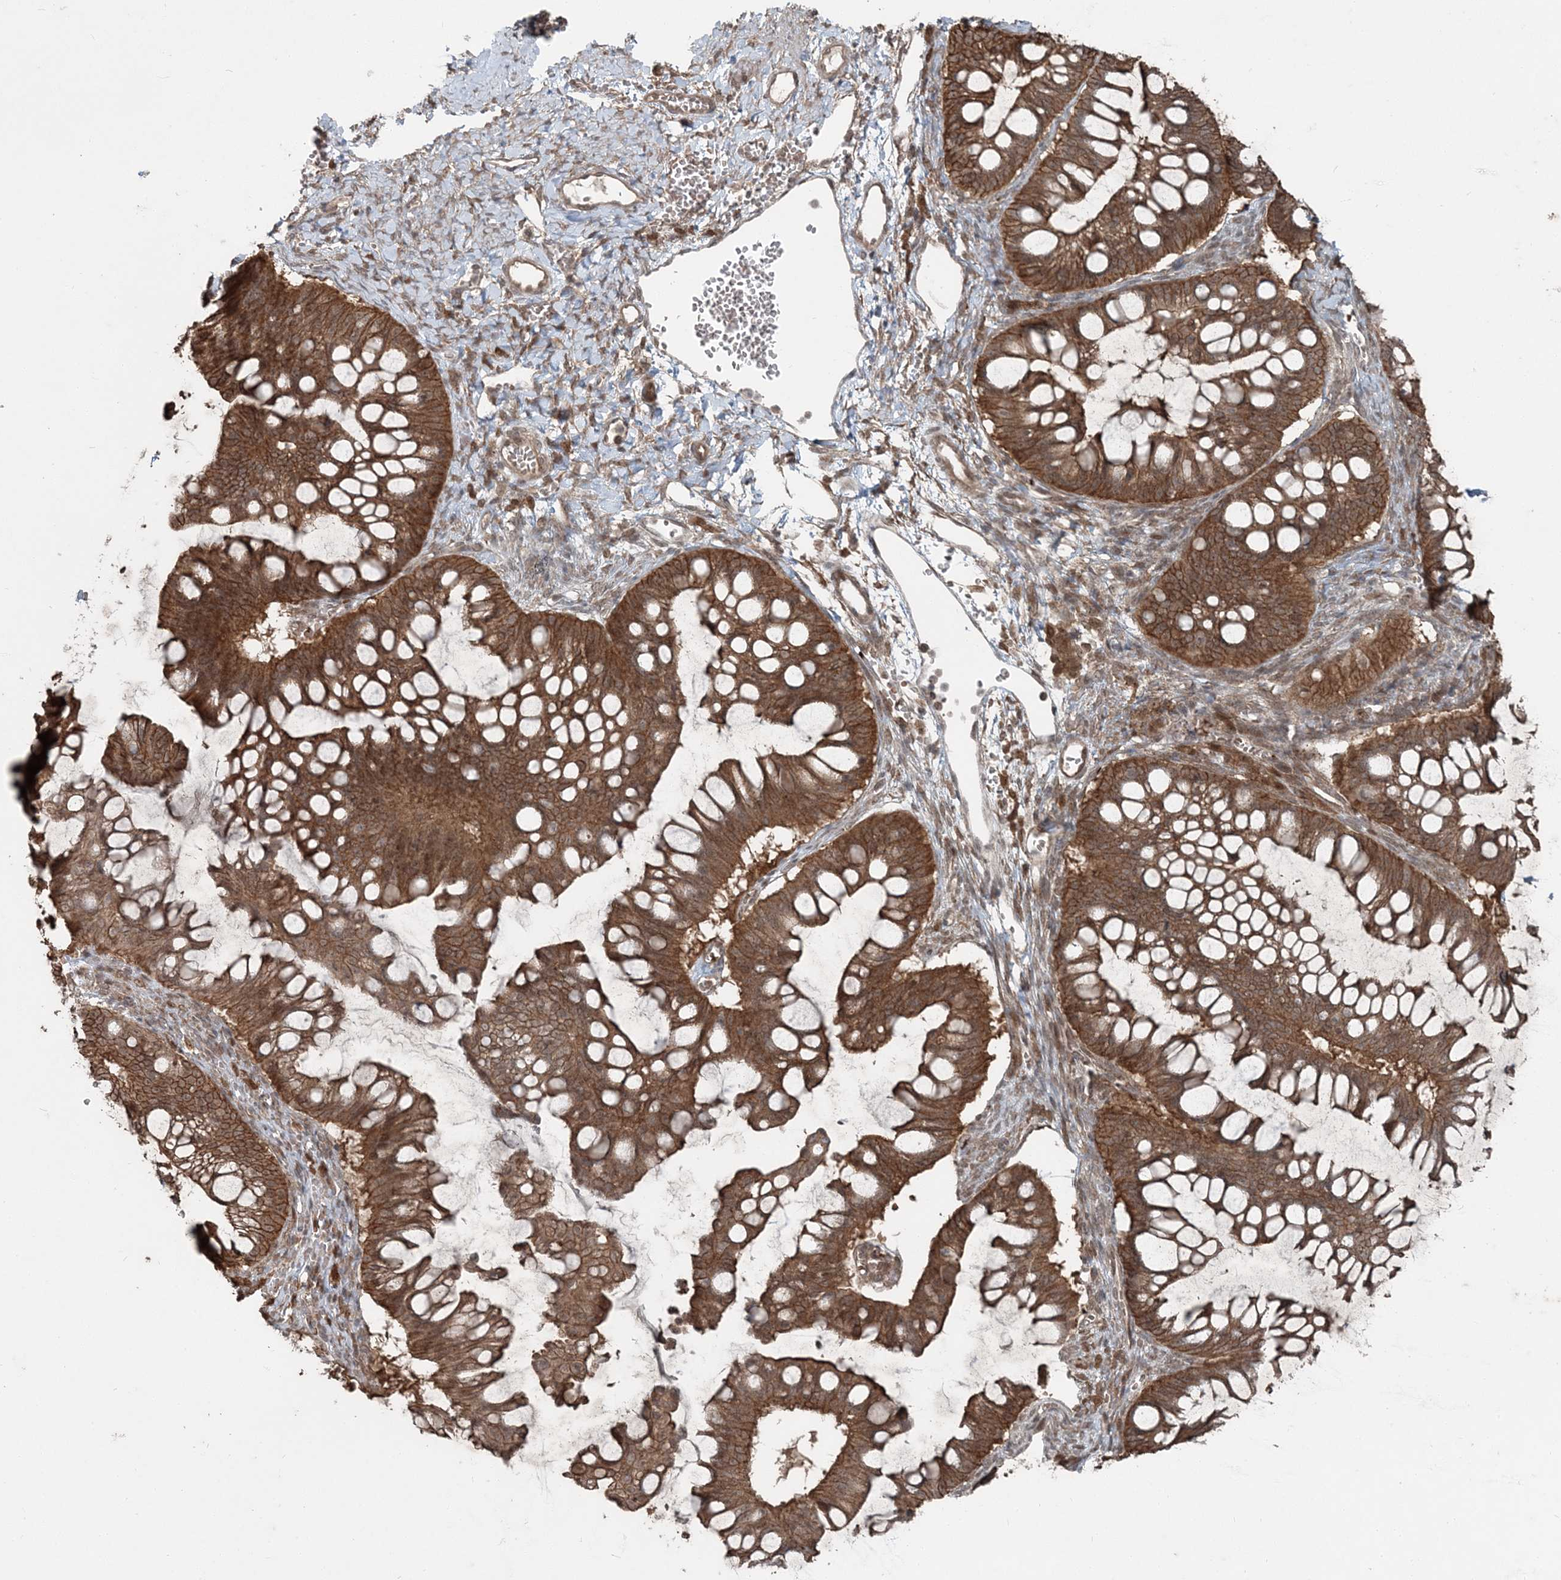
{"staining": {"intensity": "moderate", "quantity": ">75%", "location": "cytoplasmic/membranous"}, "tissue": "ovarian cancer", "cell_type": "Tumor cells", "image_type": "cancer", "snomed": [{"axis": "morphology", "description": "Cystadenocarcinoma, mucinous, NOS"}, {"axis": "topography", "description": "Ovary"}], "caption": "Ovarian mucinous cystadenocarcinoma tissue reveals moderate cytoplasmic/membranous expression in about >75% of tumor cells", "gene": "FBXL17", "patient": {"sex": "female", "age": 73}}